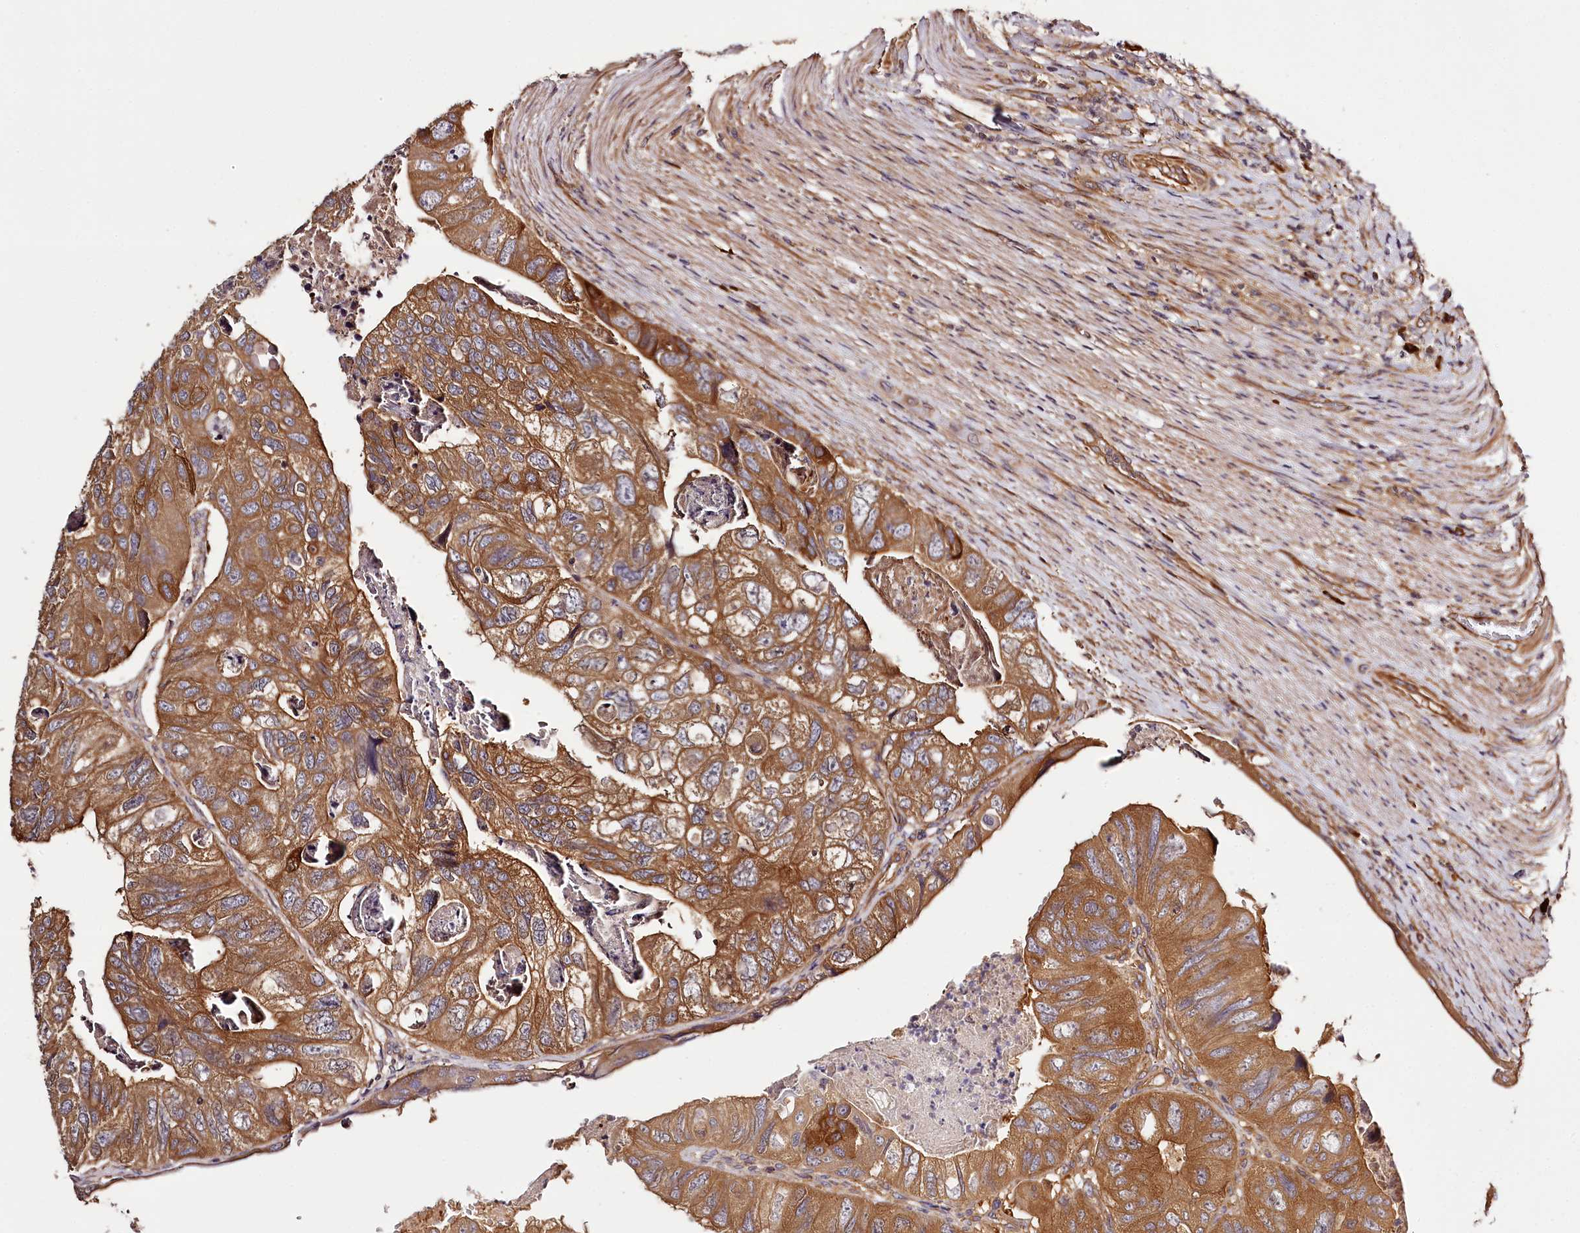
{"staining": {"intensity": "moderate", "quantity": ">75%", "location": "cytoplasmic/membranous"}, "tissue": "colorectal cancer", "cell_type": "Tumor cells", "image_type": "cancer", "snomed": [{"axis": "morphology", "description": "Adenocarcinoma, NOS"}, {"axis": "topography", "description": "Rectum"}], "caption": "This histopathology image displays colorectal adenocarcinoma stained with IHC to label a protein in brown. The cytoplasmic/membranous of tumor cells show moderate positivity for the protein. Nuclei are counter-stained blue.", "gene": "TARS1", "patient": {"sex": "male", "age": 63}}